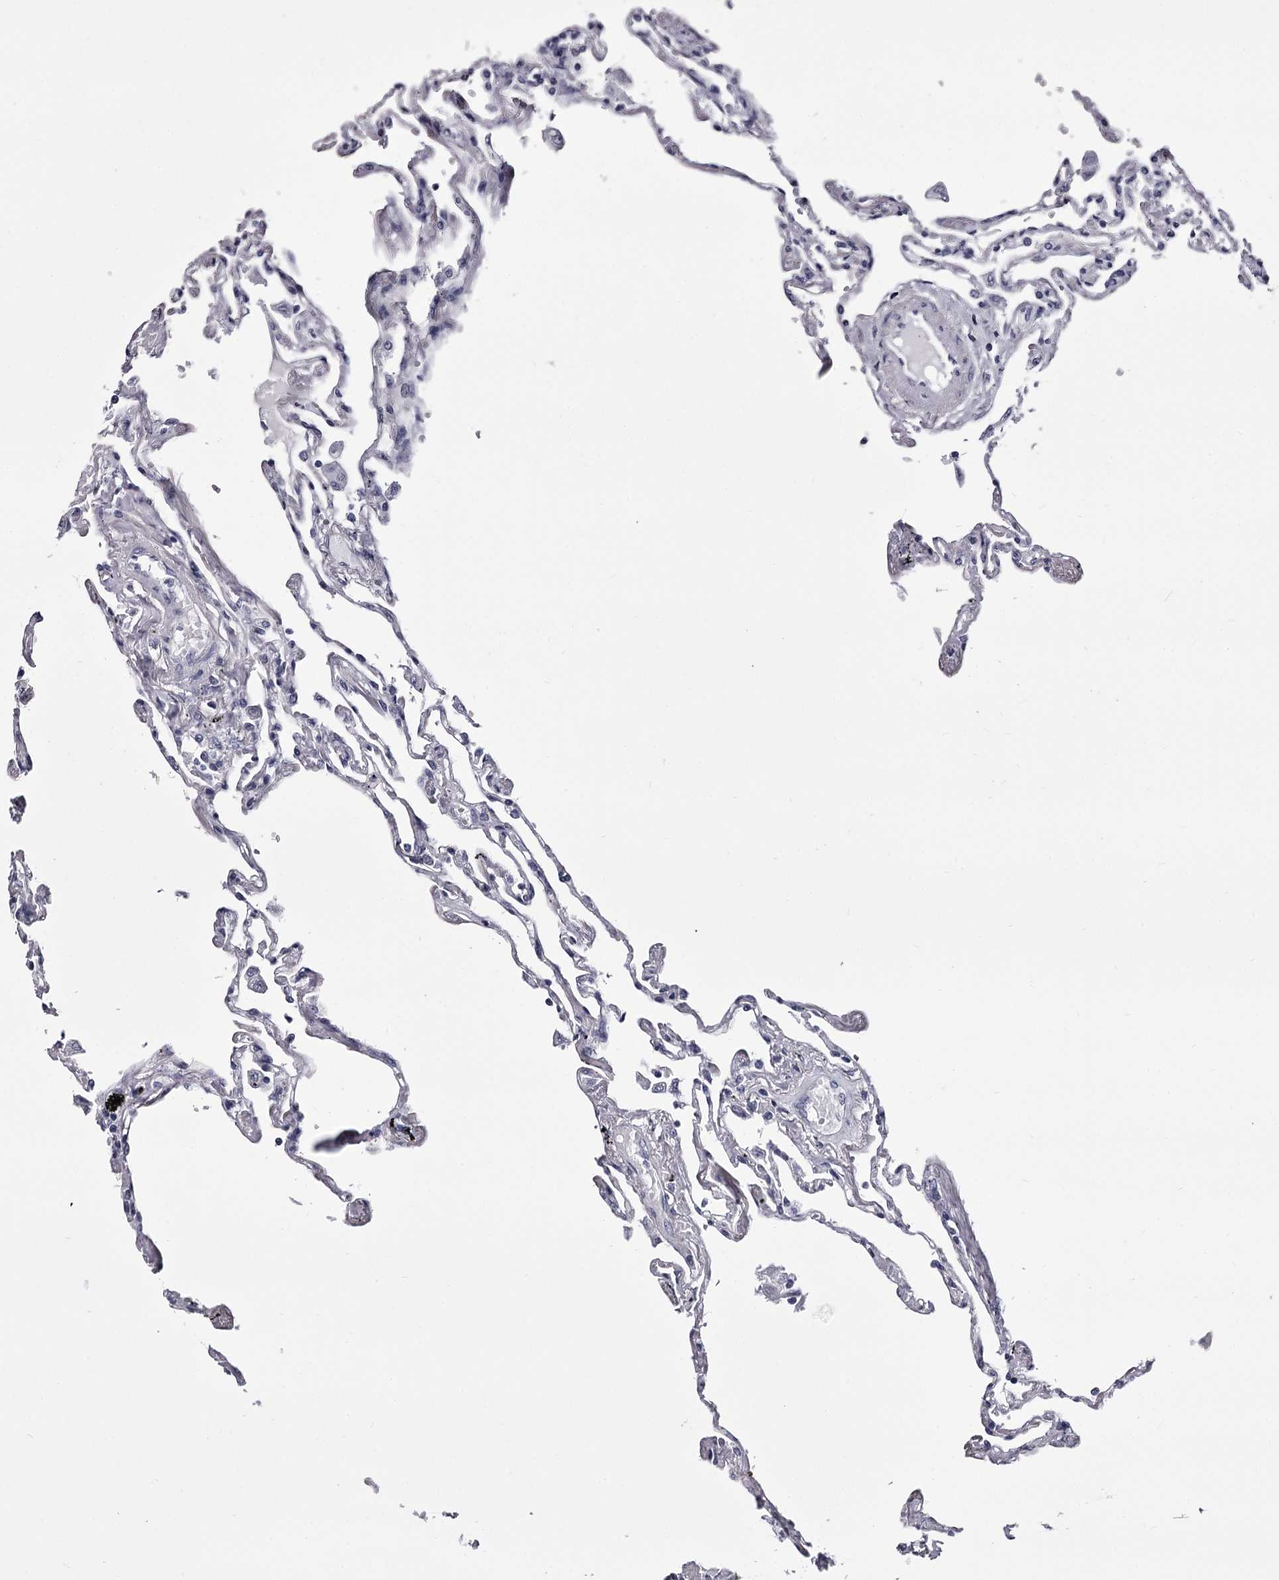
{"staining": {"intensity": "negative", "quantity": "none", "location": "none"}, "tissue": "lung", "cell_type": "Alveolar cells", "image_type": "normal", "snomed": [{"axis": "morphology", "description": "Normal tissue, NOS"}, {"axis": "topography", "description": "Lung"}], "caption": "An immunohistochemistry (IHC) image of normal lung is shown. There is no staining in alveolar cells of lung. (DAB immunohistochemistry (IHC) visualized using brightfield microscopy, high magnification).", "gene": "OVOL2", "patient": {"sex": "female", "age": 67}}